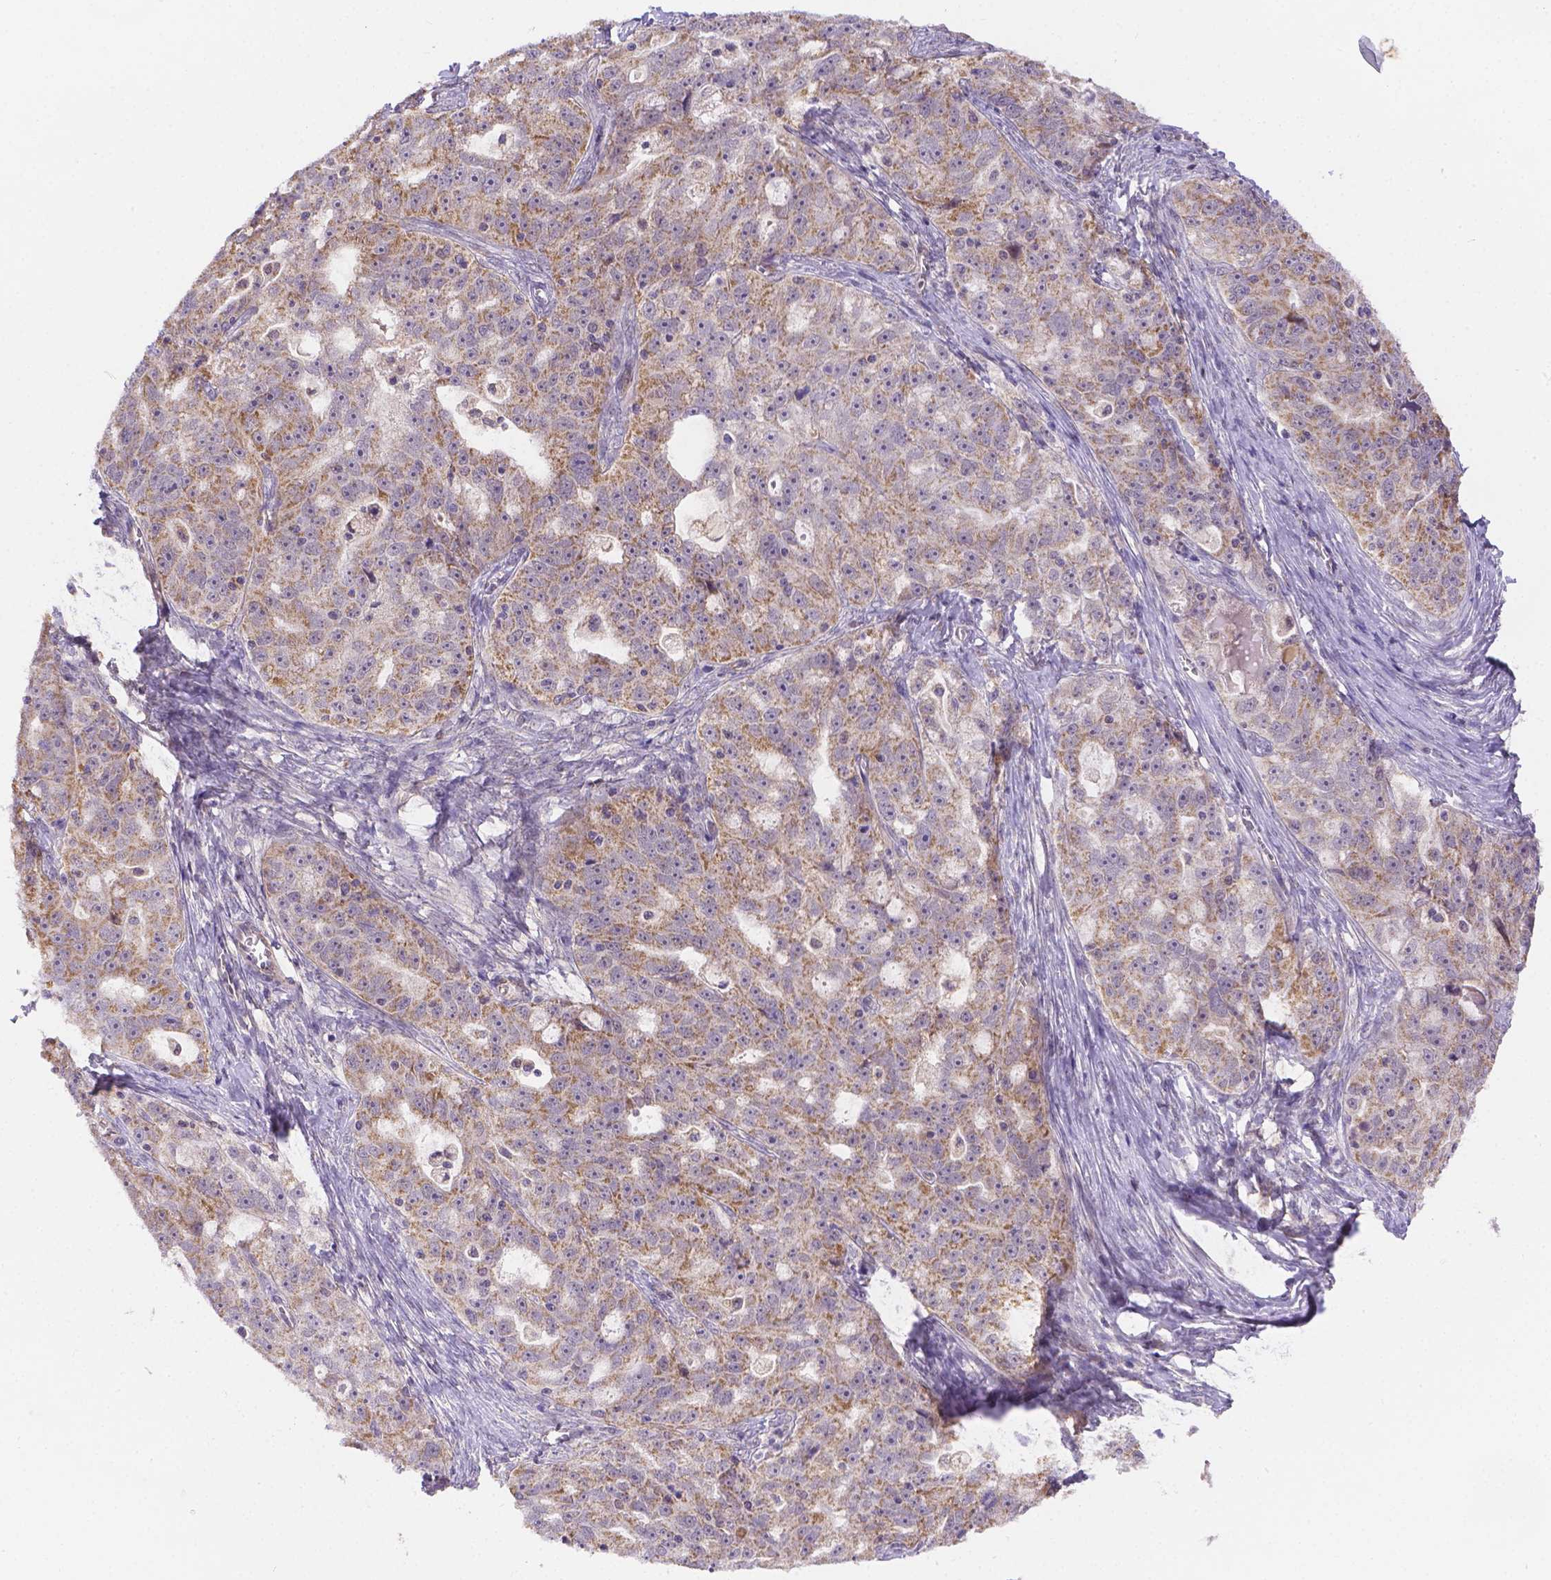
{"staining": {"intensity": "moderate", "quantity": "25%-75%", "location": "cytoplasmic/membranous"}, "tissue": "ovarian cancer", "cell_type": "Tumor cells", "image_type": "cancer", "snomed": [{"axis": "morphology", "description": "Cystadenocarcinoma, serous, NOS"}, {"axis": "topography", "description": "Ovary"}], "caption": "Tumor cells show medium levels of moderate cytoplasmic/membranous staining in approximately 25%-75% of cells in serous cystadenocarcinoma (ovarian).", "gene": "CYYR1", "patient": {"sex": "female", "age": 51}}